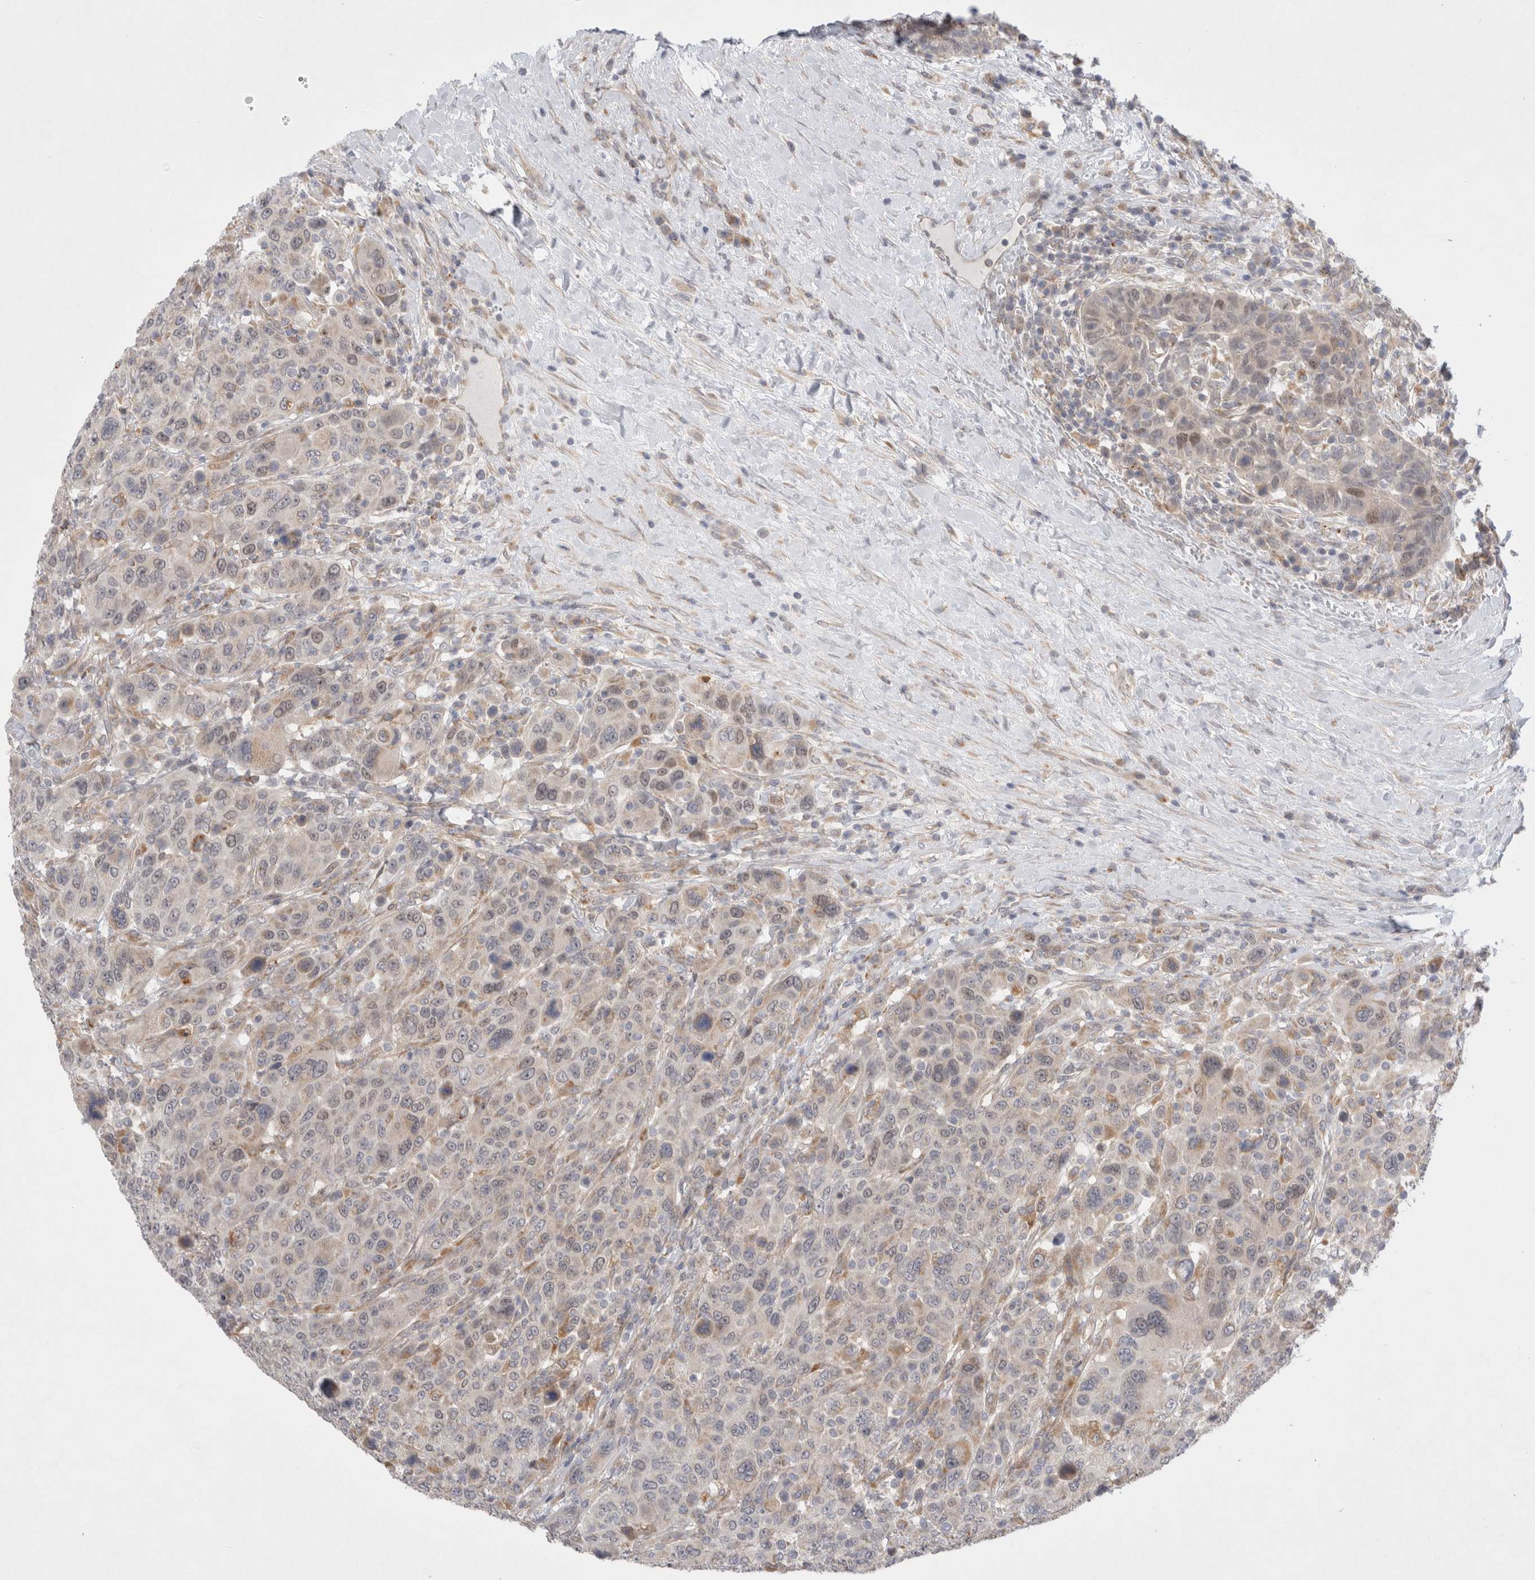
{"staining": {"intensity": "weak", "quantity": "<25%", "location": "cytoplasmic/membranous"}, "tissue": "breast cancer", "cell_type": "Tumor cells", "image_type": "cancer", "snomed": [{"axis": "morphology", "description": "Duct carcinoma"}, {"axis": "topography", "description": "Breast"}], "caption": "IHC of human breast cancer reveals no positivity in tumor cells.", "gene": "NPC1", "patient": {"sex": "female", "age": 37}}